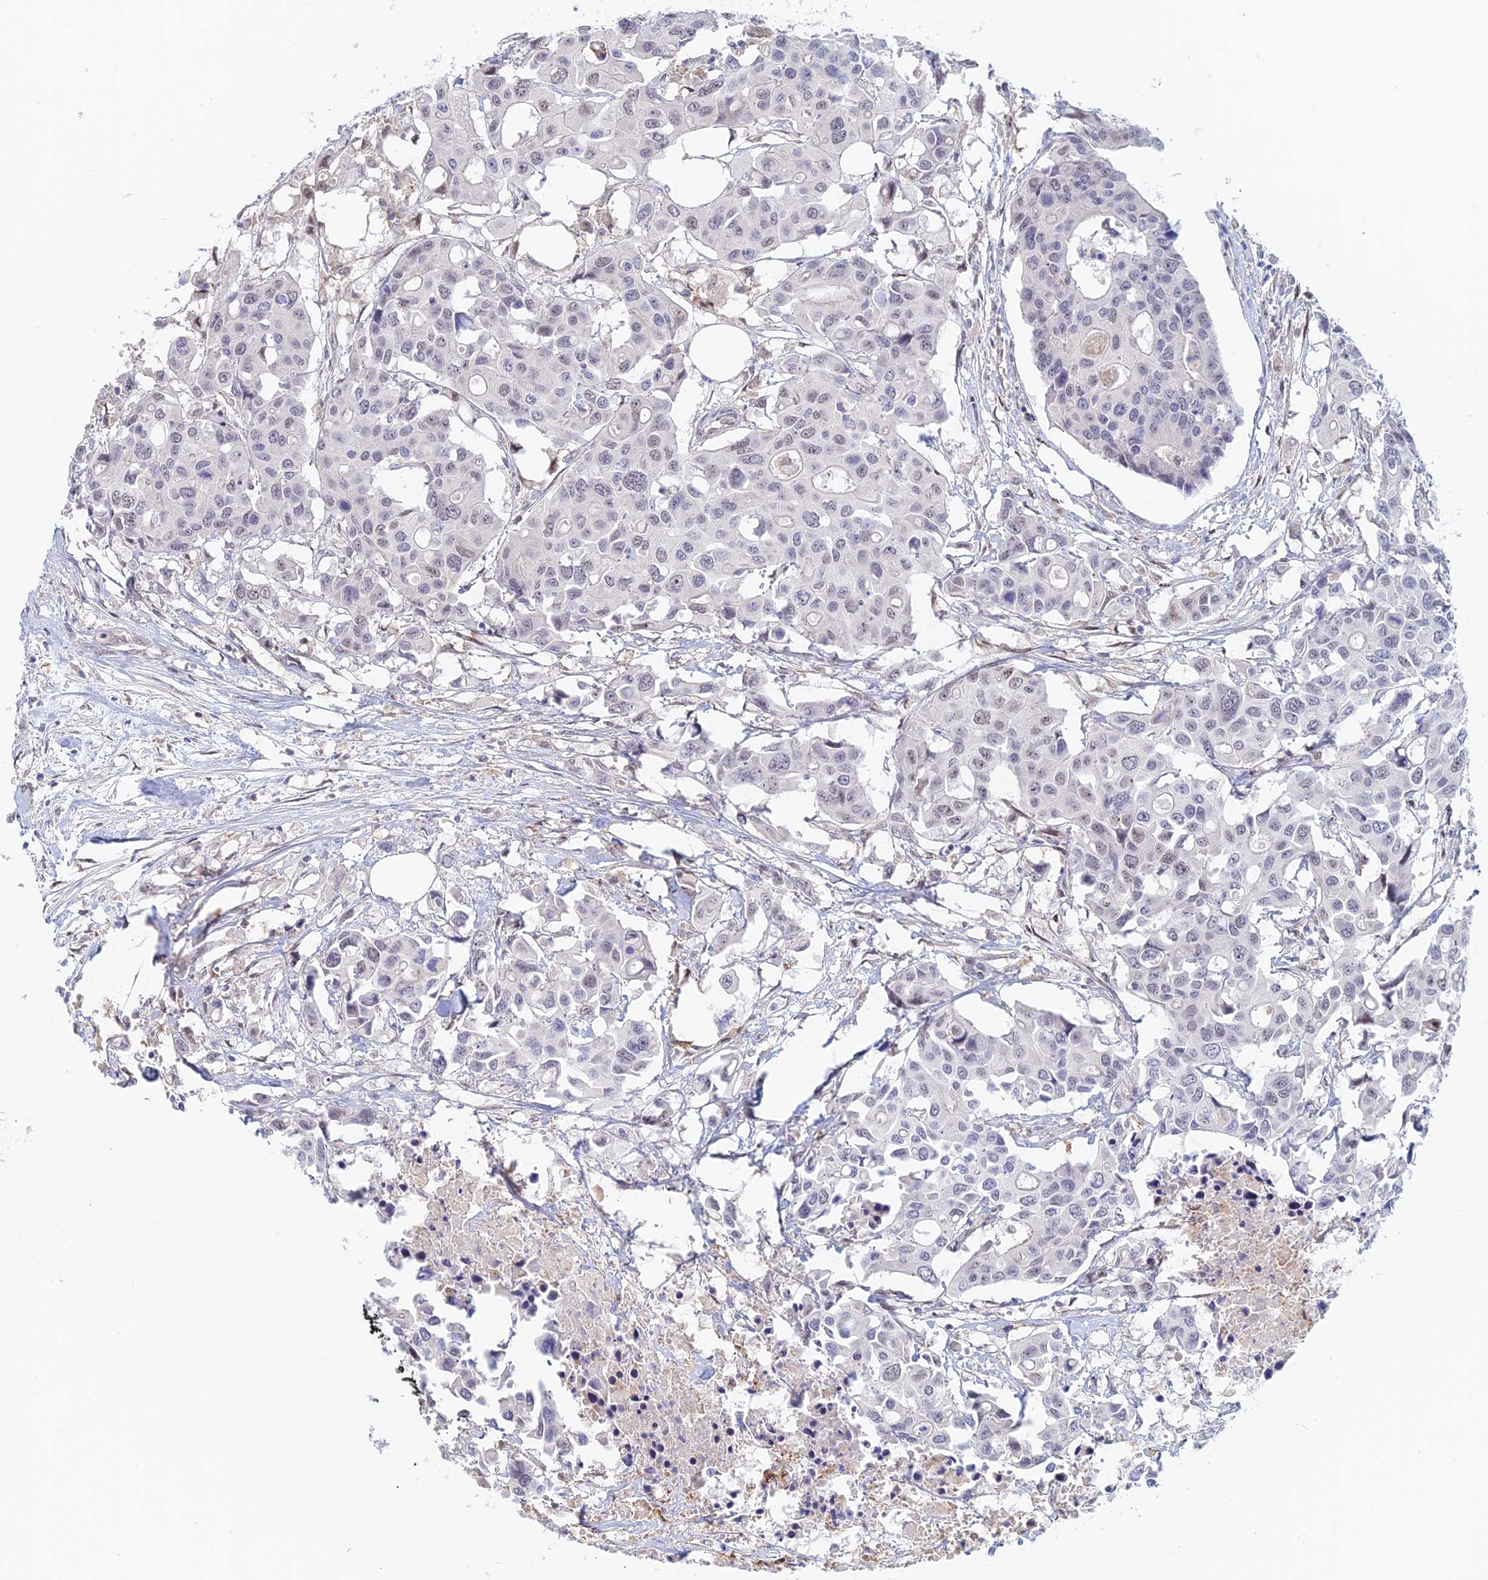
{"staining": {"intensity": "negative", "quantity": "none", "location": "none"}, "tissue": "colorectal cancer", "cell_type": "Tumor cells", "image_type": "cancer", "snomed": [{"axis": "morphology", "description": "Adenocarcinoma, NOS"}, {"axis": "topography", "description": "Colon"}], "caption": "This is an immunohistochemistry (IHC) histopathology image of human adenocarcinoma (colorectal). There is no staining in tumor cells.", "gene": "ZUP1", "patient": {"sex": "male", "age": 77}}